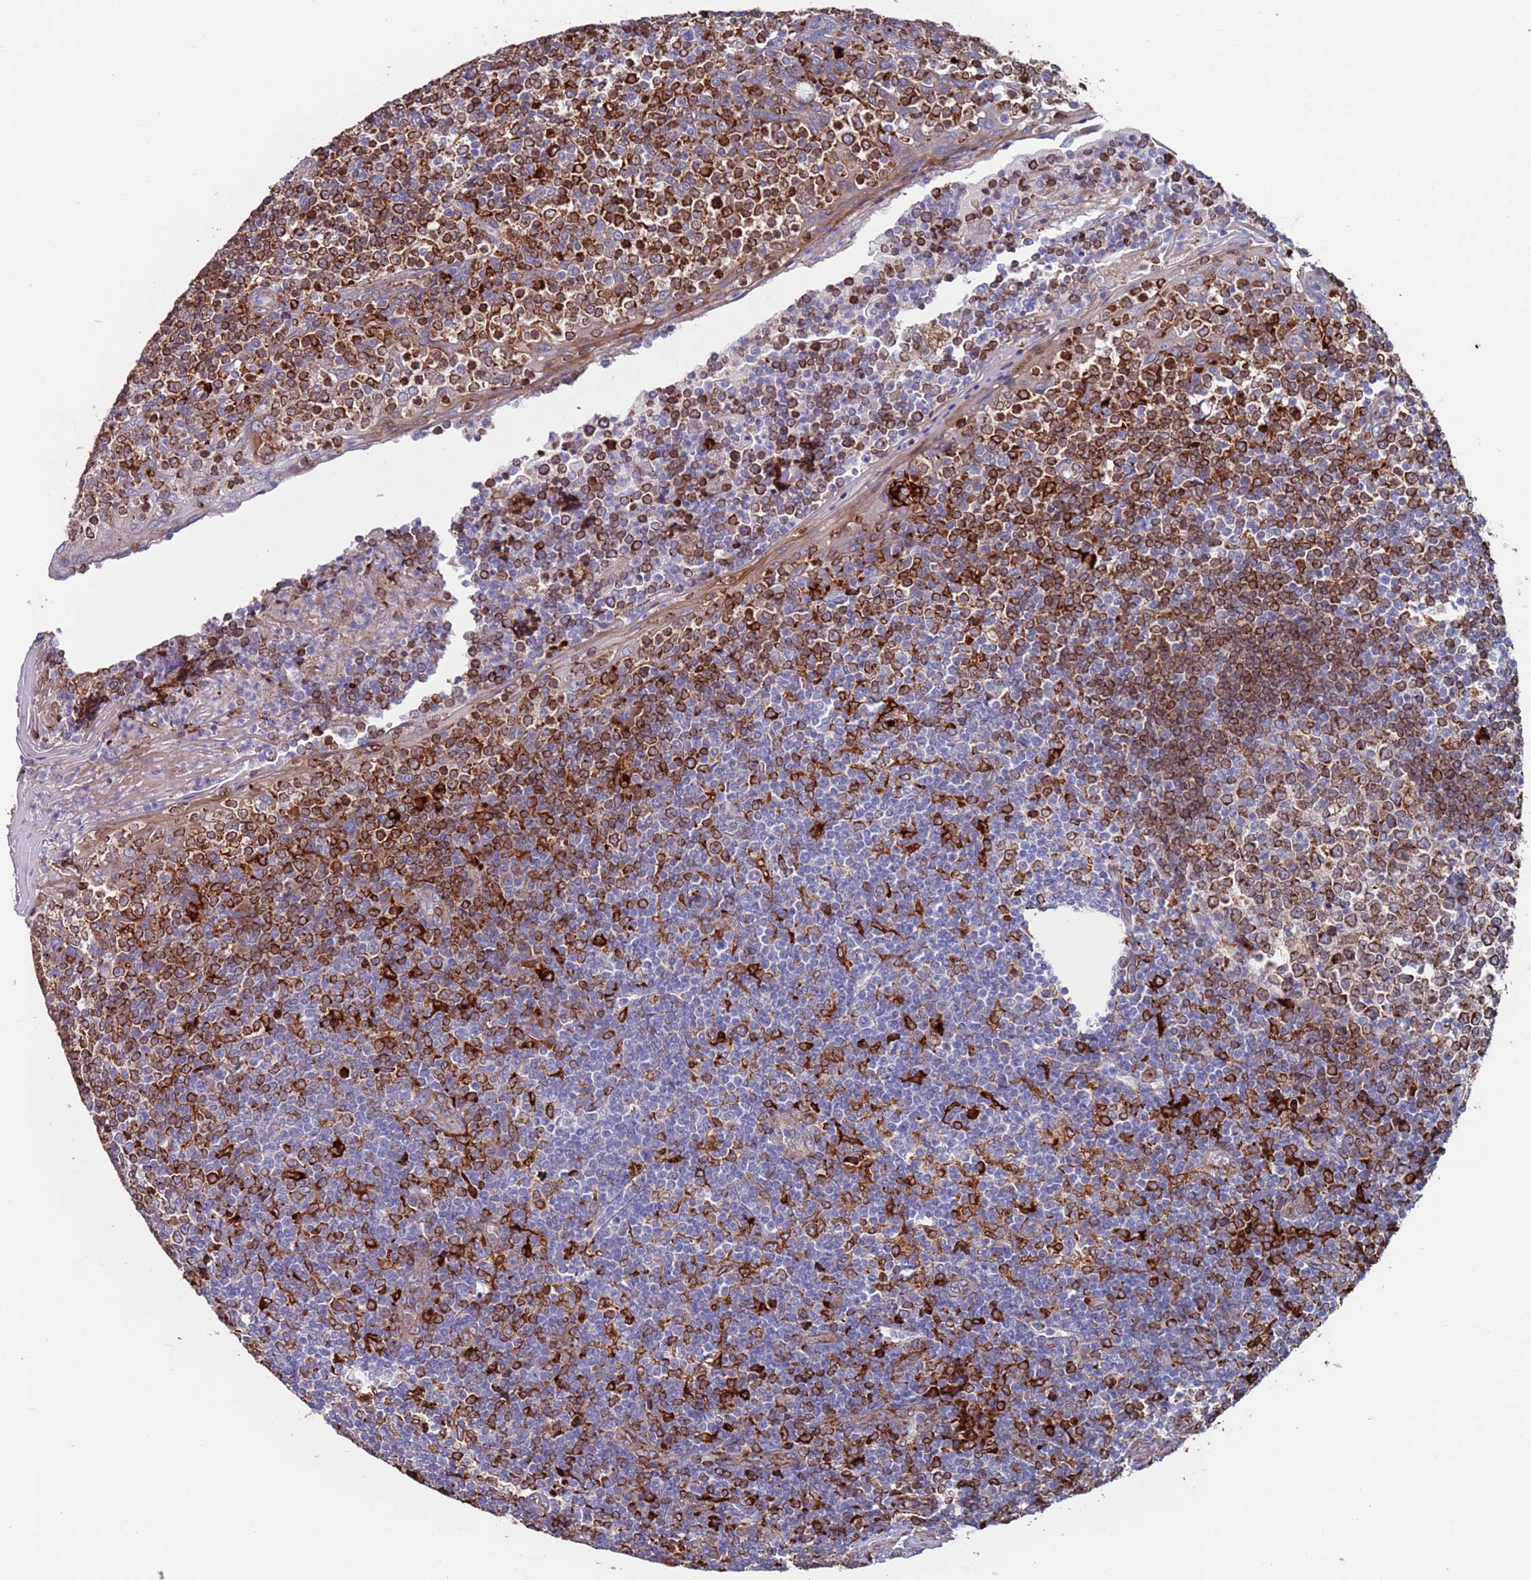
{"staining": {"intensity": "moderate", "quantity": "25%-75%", "location": "cytoplasmic/membranous"}, "tissue": "tonsil", "cell_type": "Germinal center cells", "image_type": "normal", "snomed": [{"axis": "morphology", "description": "Normal tissue, NOS"}, {"axis": "topography", "description": "Tonsil"}], "caption": "Moderate cytoplasmic/membranous protein staining is present in approximately 25%-75% of germinal center cells in tonsil. The protein is stained brown, and the nuclei are stained in blue (DAB IHC with brightfield microscopy, high magnification).", "gene": "GREB1L", "patient": {"sex": "female", "age": 19}}